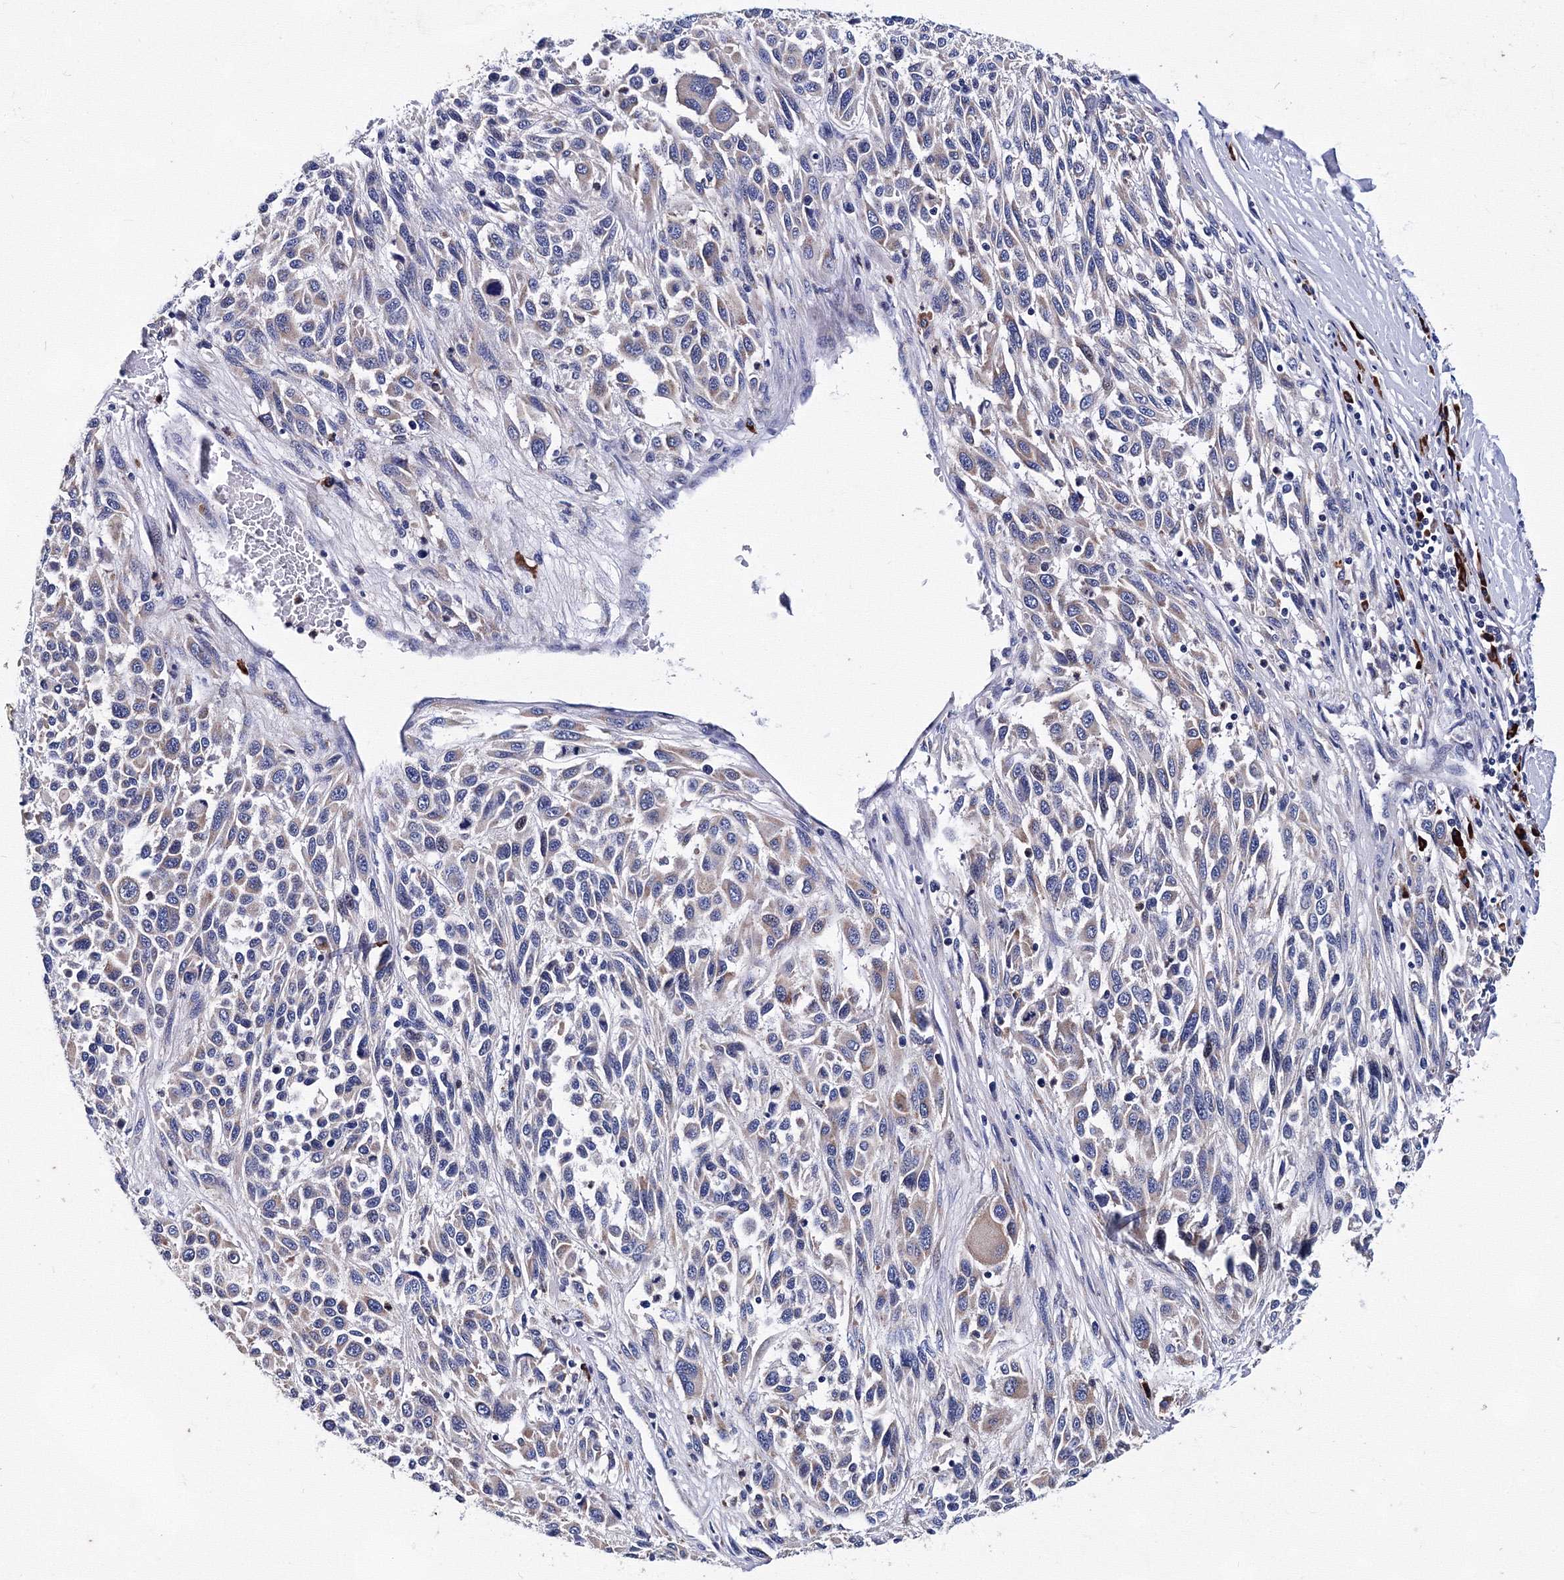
{"staining": {"intensity": "negative", "quantity": "none", "location": "none"}, "tissue": "melanoma", "cell_type": "Tumor cells", "image_type": "cancer", "snomed": [{"axis": "morphology", "description": "Malignant melanoma, Metastatic site"}, {"axis": "topography", "description": "Lymph node"}], "caption": "An IHC image of malignant melanoma (metastatic site) is shown. There is no staining in tumor cells of malignant melanoma (metastatic site). The staining was performed using DAB (3,3'-diaminobenzidine) to visualize the protein expression in brown, while the nuclei were stained in blue with hematoxylin (Magnification: 20x).", "gene": "TRPM2", "patient": {"sex": "male", "age": 61}}